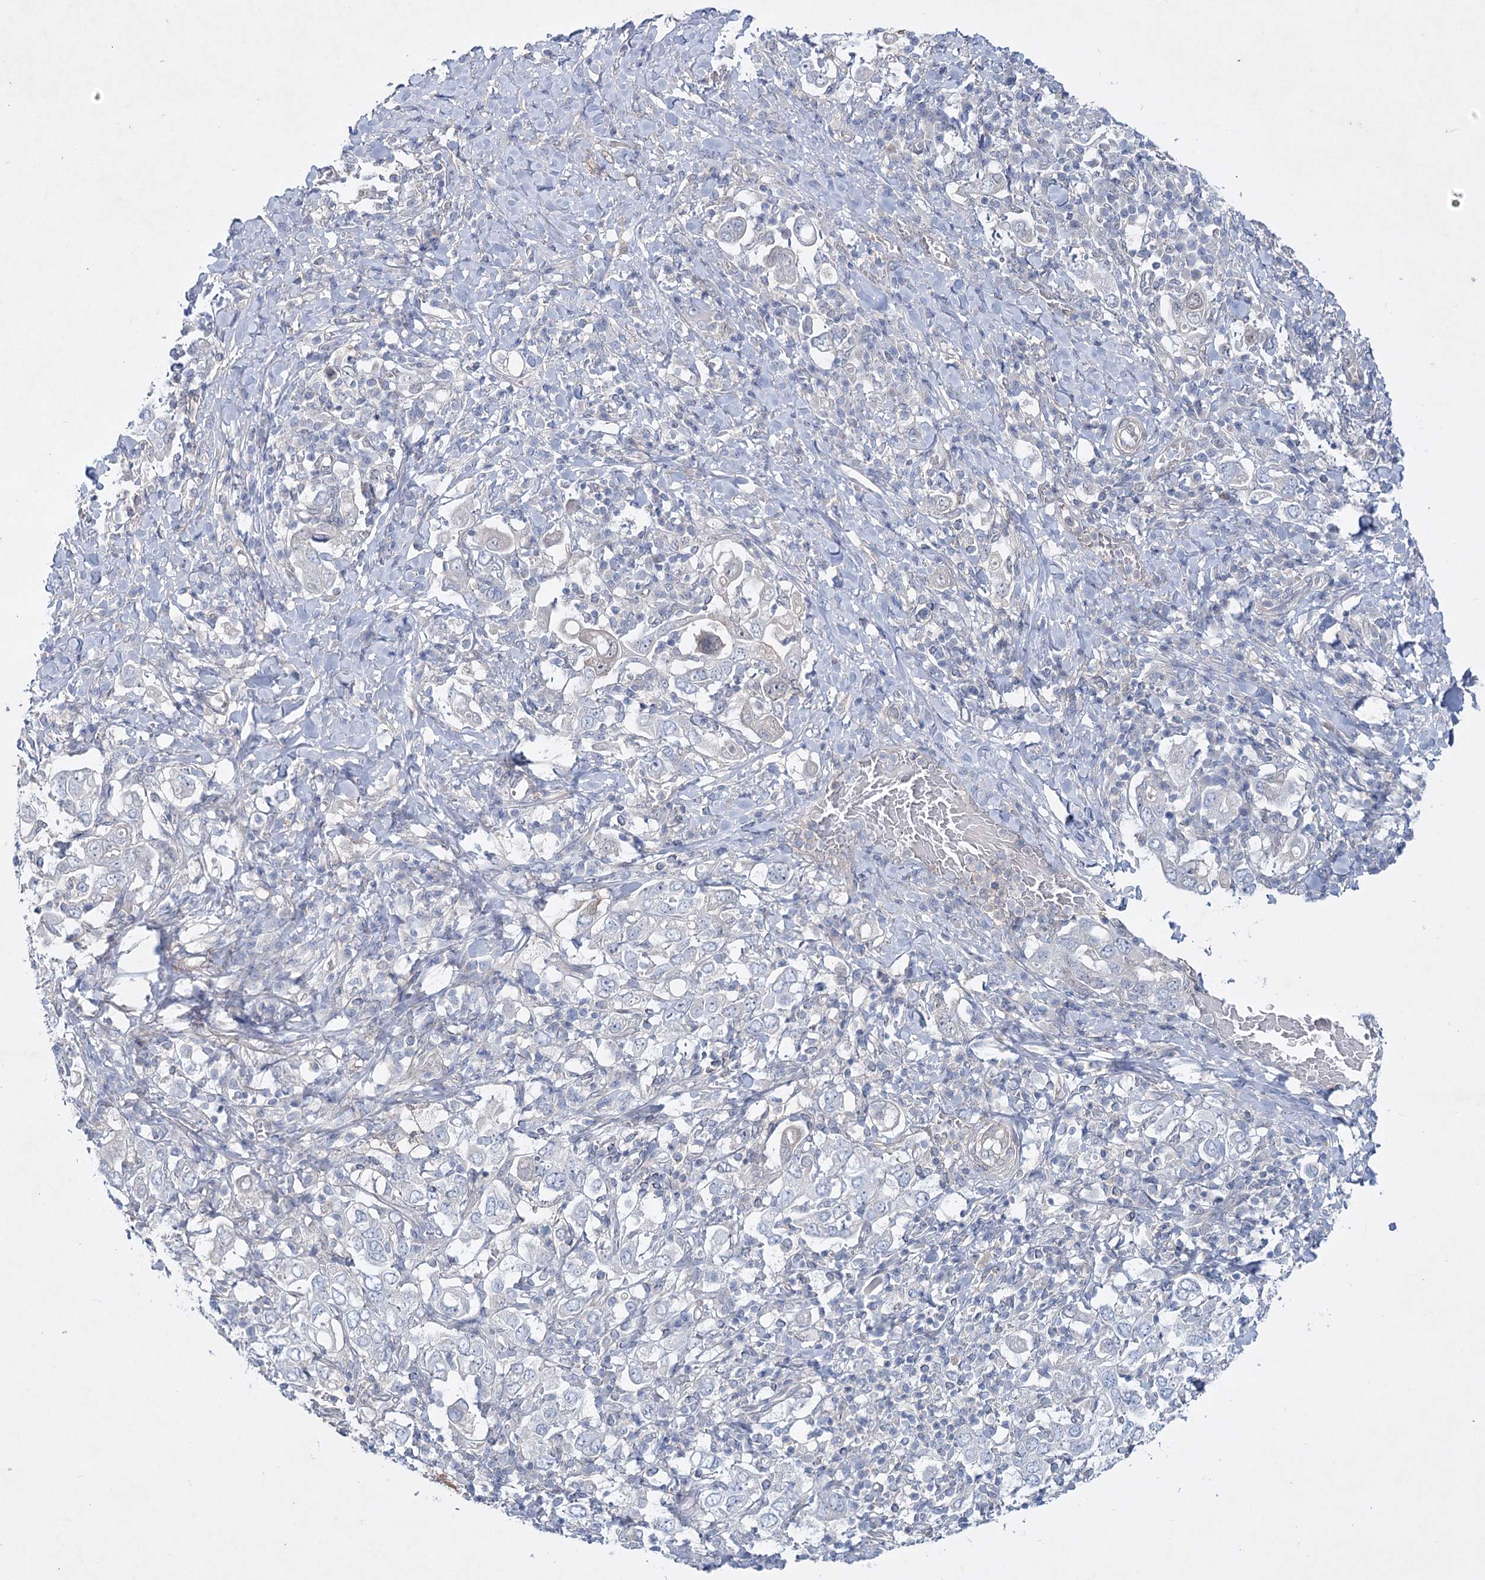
{"staining": {"intensity": "negative", "quantity": "none", "location": "none"}, "tissue": "stomach cancer", "cell_type": "Tumor cells", "image_type": "cancer", "snomed": [{"axis": "morphology", "description": "Adenocarcinoma, NOS"}, {"axis": "topography", "description": "Stomach, upper"}], "caption": "A histopathology image of stomach cancer stained for a protein exhibits no brown staining in tumor cells.", "gene": "AAMDC", "patient": {"sex": "male", "age": 62}}